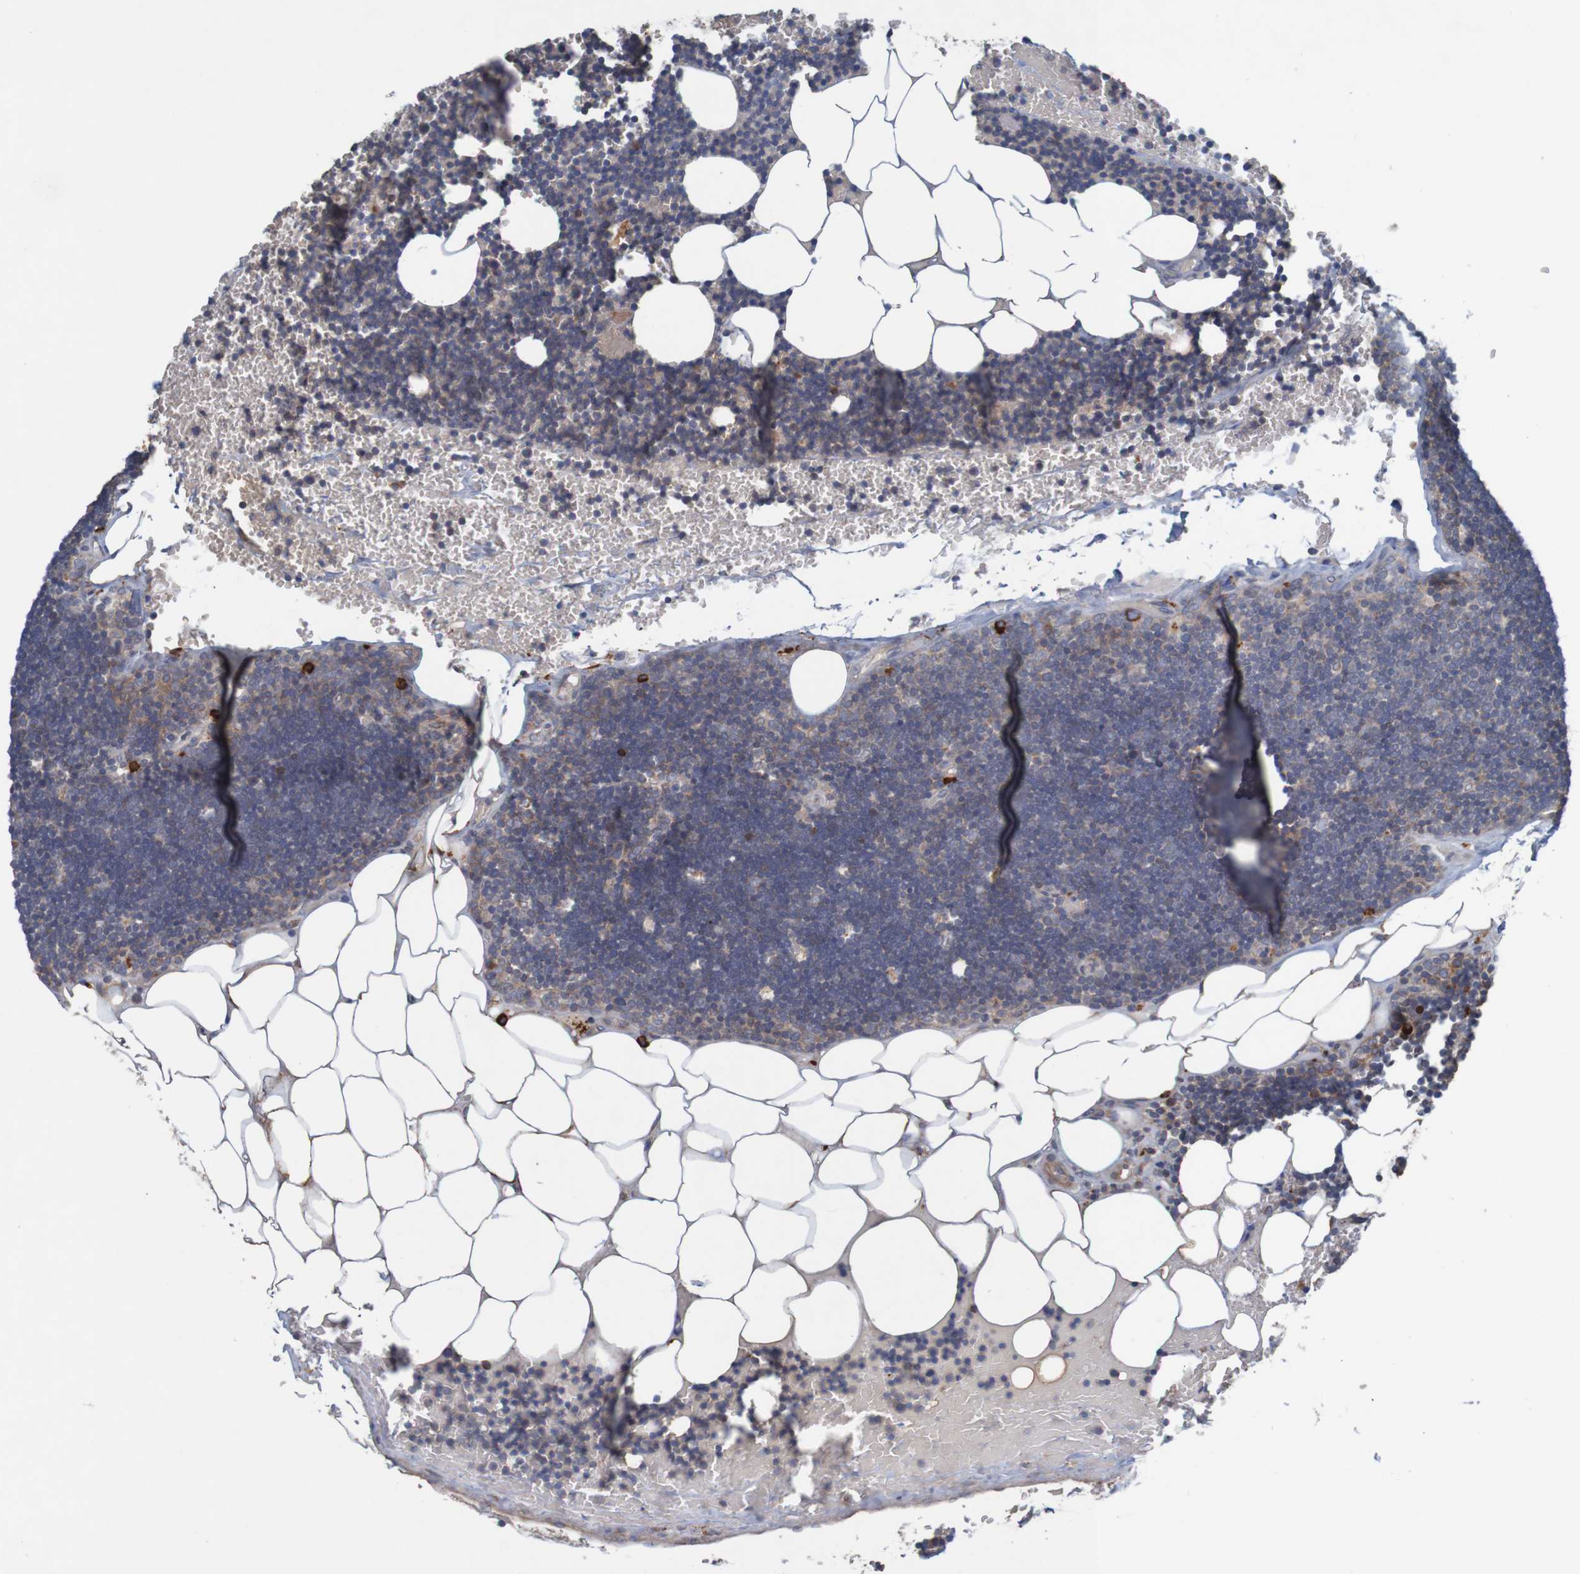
{"staining": {"intensity": "weak", "quantity": "25%-75%", "location": "cytoplasmic/membranous"}, "tissue": "lymph node", "cell_type": "Germinal center cells", "image_type": "normal", "snomed": [{"axis": "morphology", "description": "Normal tissue, NOS"}, {"axis": "topography", "description": "Lymph node"}], "caption": "A high-resolution image shows IHC staining of normal lymph node, which shows weak cytoplasmic/membranous expression in about 25%-75% of germinal center cells.", "gene": "B3GAT2", "patient": {"sex": "male", "age": 33}}